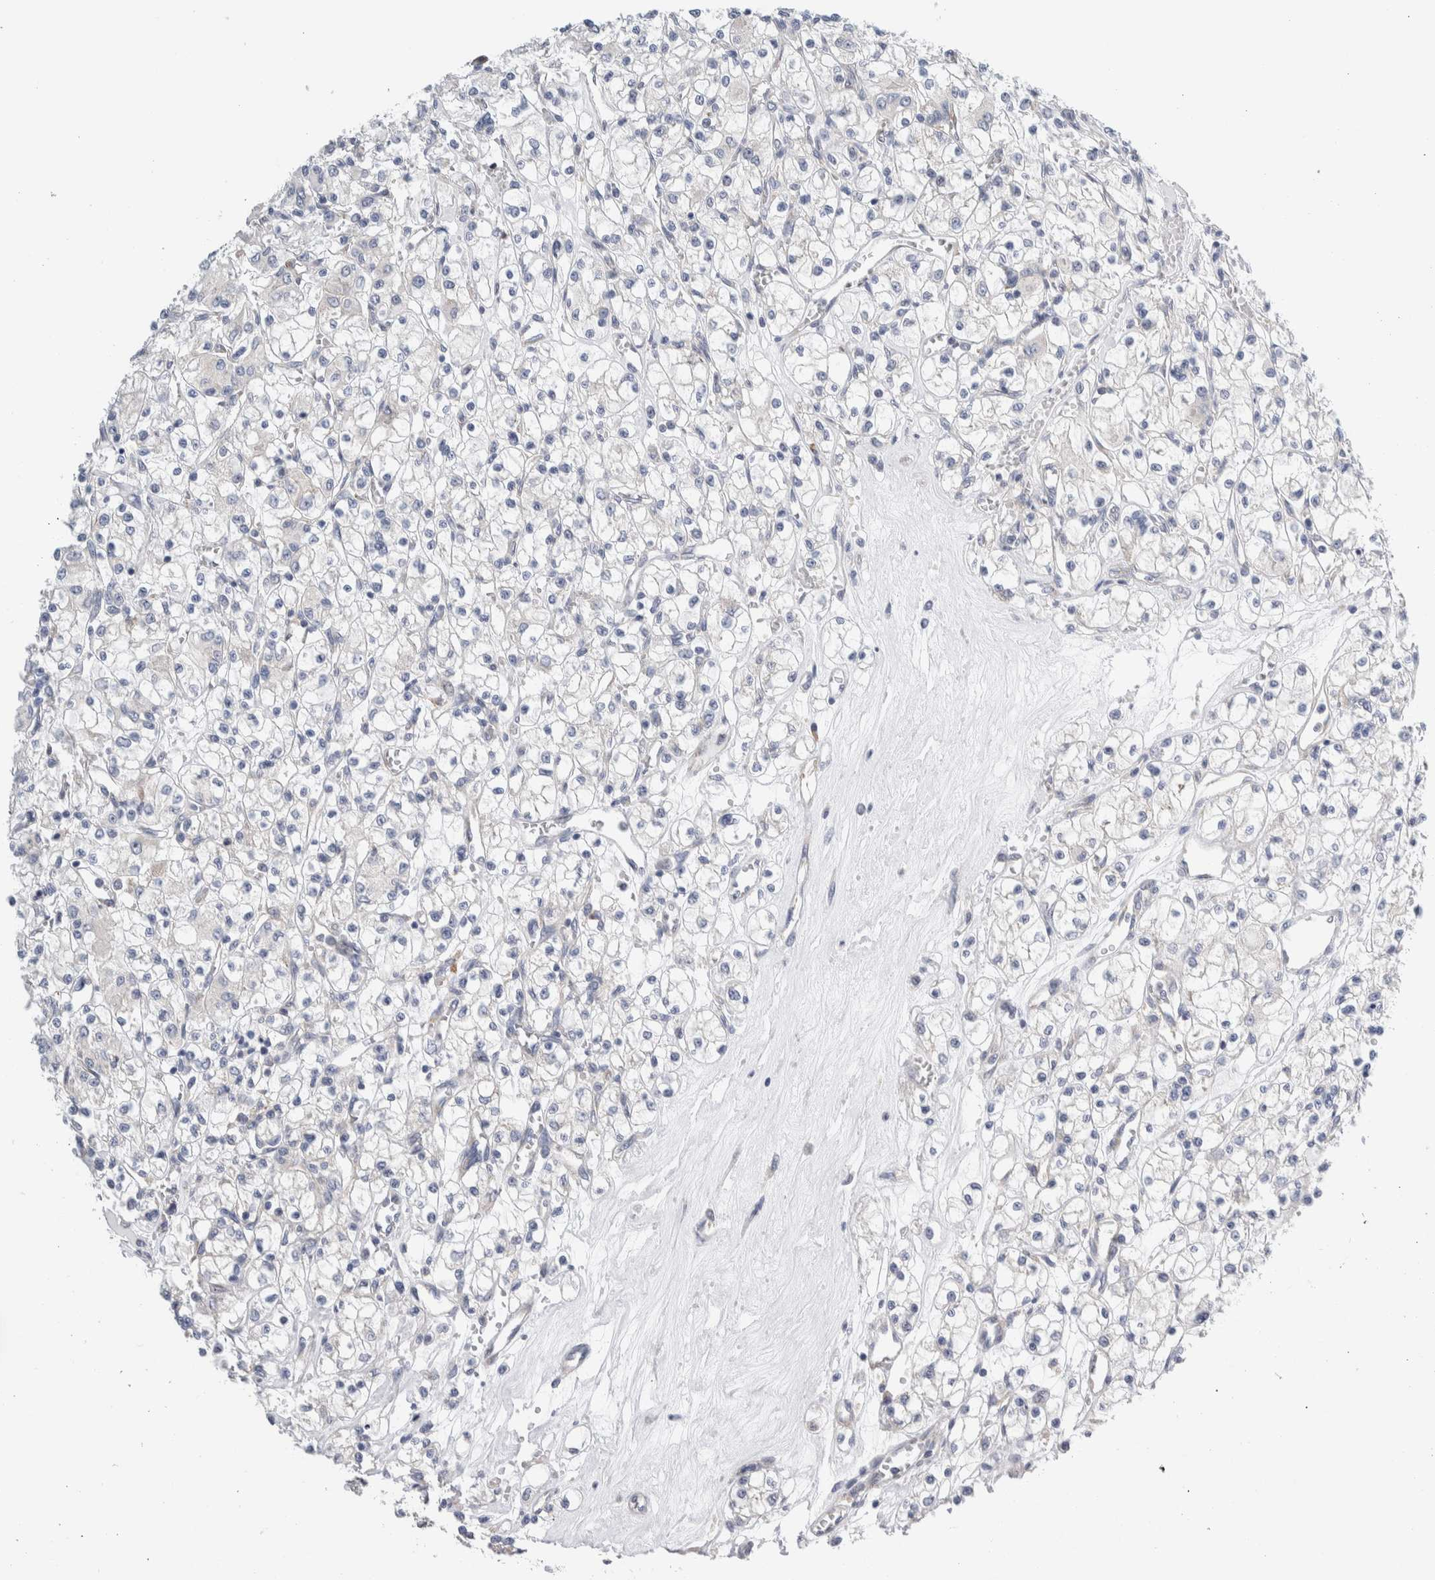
{"staining": {"intensity": "negative", "quantity": "none", "location": "none"}, "tissue": "renal cancer", "cell_type": "Tumor cells", "image_type": "cancer", "snomed": [{"axis": "morphology", "description": "Adenocarcinoma, NOS"}, {"axis": "topography", "description": "Kidney"}], "caption": "This micrograph is of renal cancer (adenocarcinoma) stained with immunohistochemistry (IHC) to label a protein in brown with the nuclei are counter-stained blue. There is no staining in tumor cells.", "gene": "RACK1", "patient": {"sex": "female", "age": 59}}